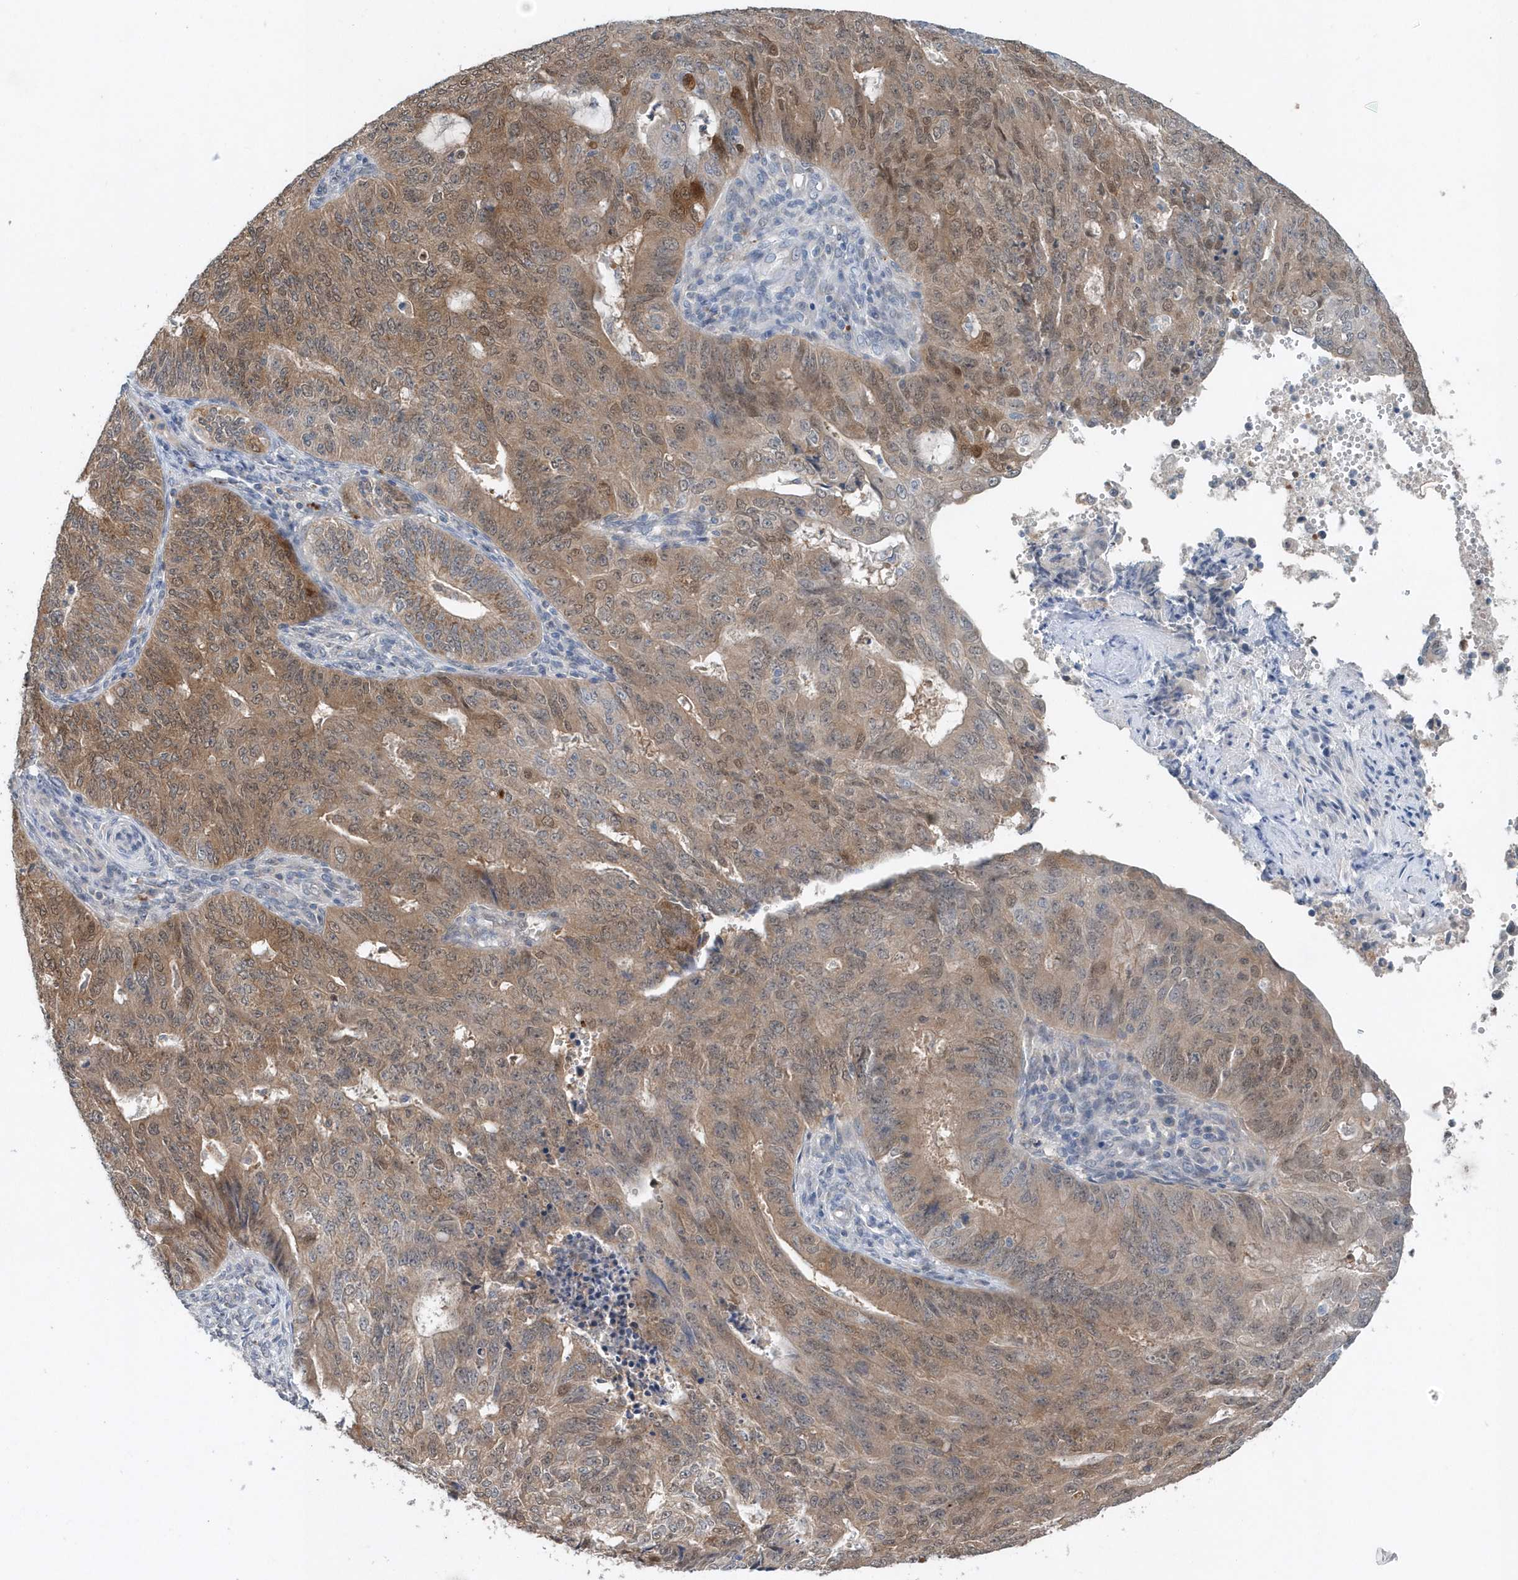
{"staining": {"intensity": "moderate", "quantity": ">75%", "location": "cytoplasmic/membranous,nuclear"}, "tissue": "endometrial cancer", "cell_type": "Tumor cells", "image_type": "cancer", "snomed": [{"axis": "morphology", "description": "Adenocarcinoma, NOS"}, {"axis": "topography", "description": "Endometrium"}], "caption": "A photomicrograph of human endometrial cancer stained for a protein demonstrates moderate cytoplasmic/membranous and nuclear brown staining in tumor cells. (DAB (3,3'-diaminobenzidine) = brown stain, brightfield microscopy at high magnification).", "gene": "PFN2", "patient": {"sex": "female", "age": 32}}